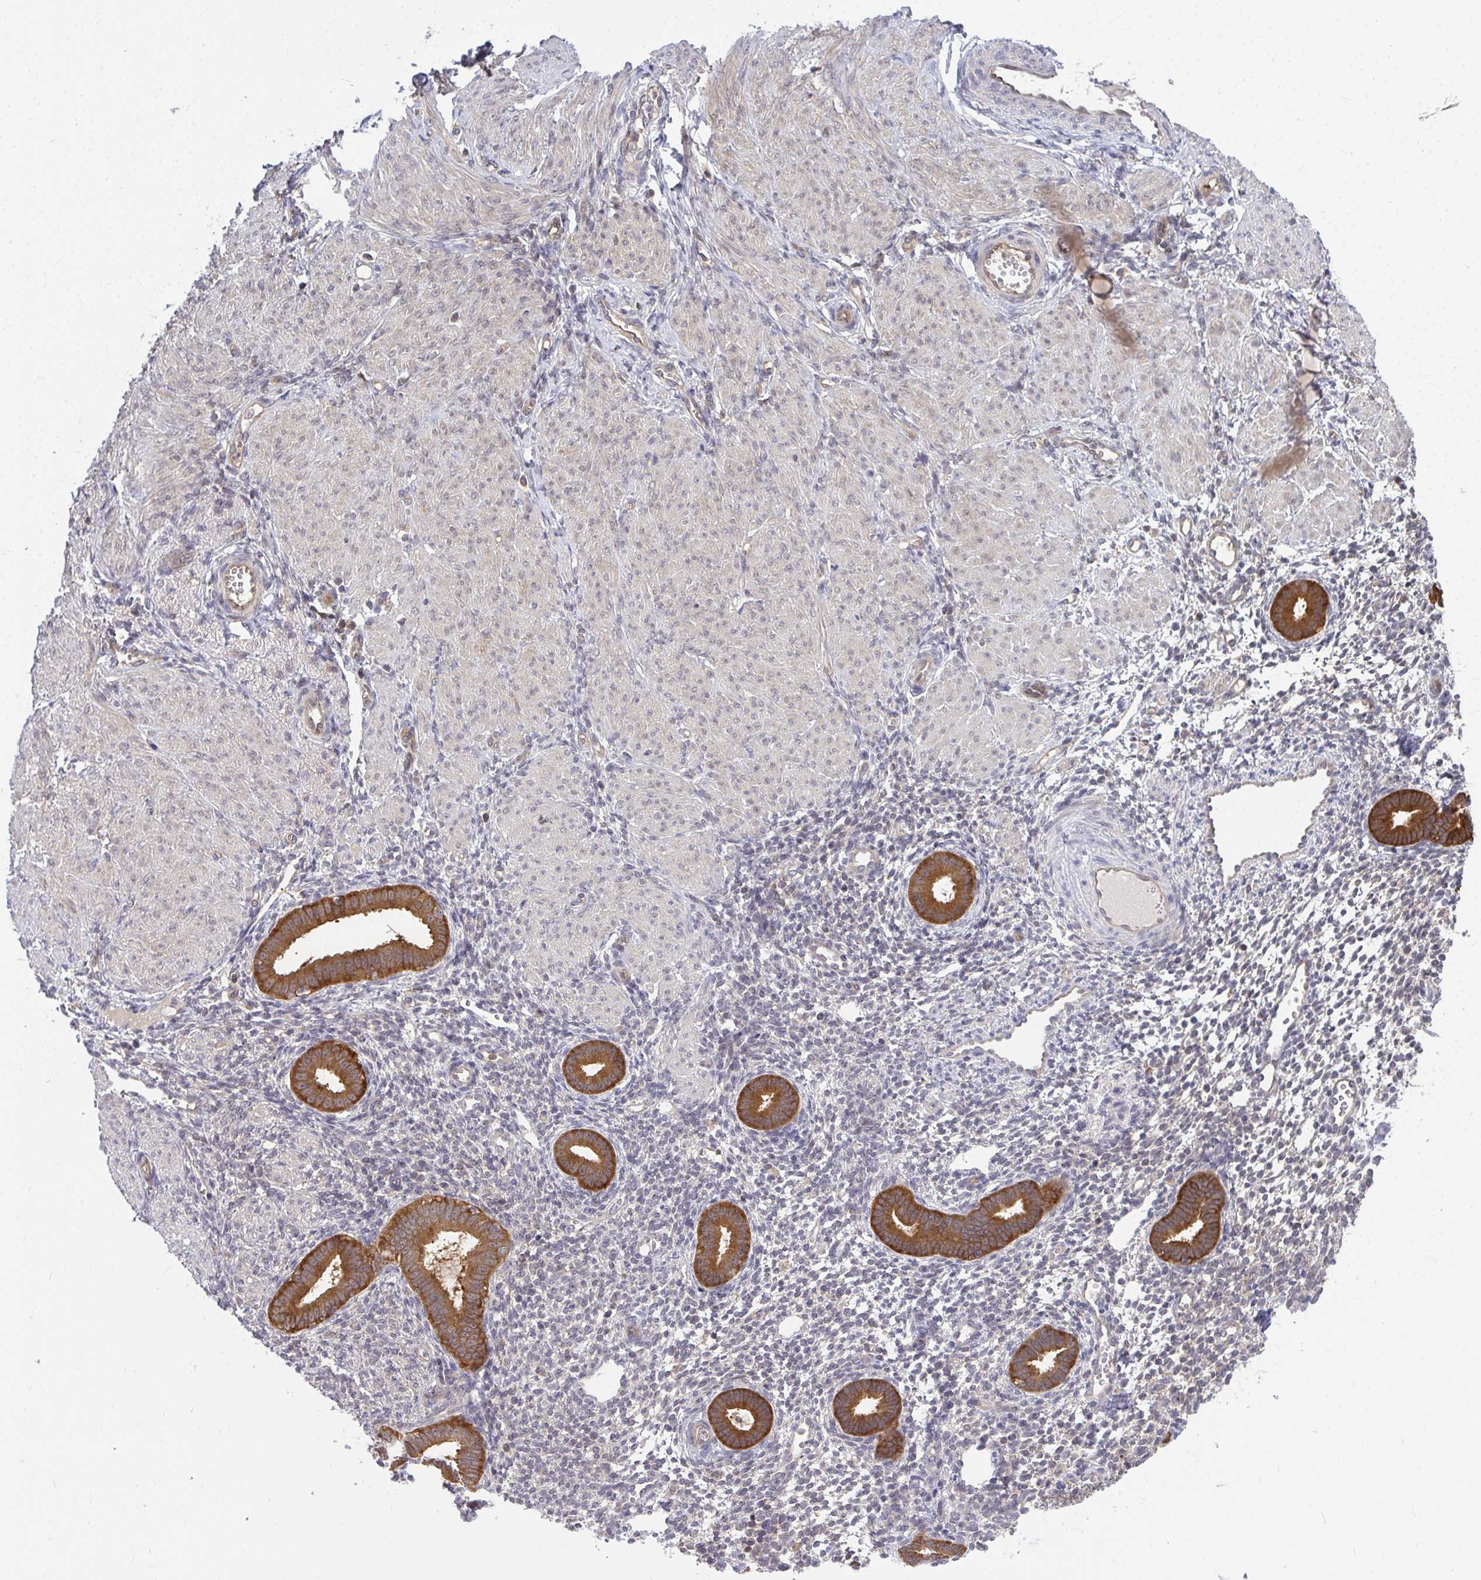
{"staining": {"intensity": "negative", "quantity": "none", "location": "none"}, "tissue": "endometrium", "cell_type": "Cells in endometrial stroma", "image_type": "normal", "snomed": [{"axis": "morphology", "description": "Normal tissue, NOS"}, {"axis": "topography", "description": "Endometrium"}], "caption": "A high-resolution histopathology image shows immunohistochemistry (IHC) staining of unremarkable endometrium, which exhibits no significant staining in cells in endometrial stroma.", "gene": "HDHD2", "patient": {"sex": "female", "age": 36}}